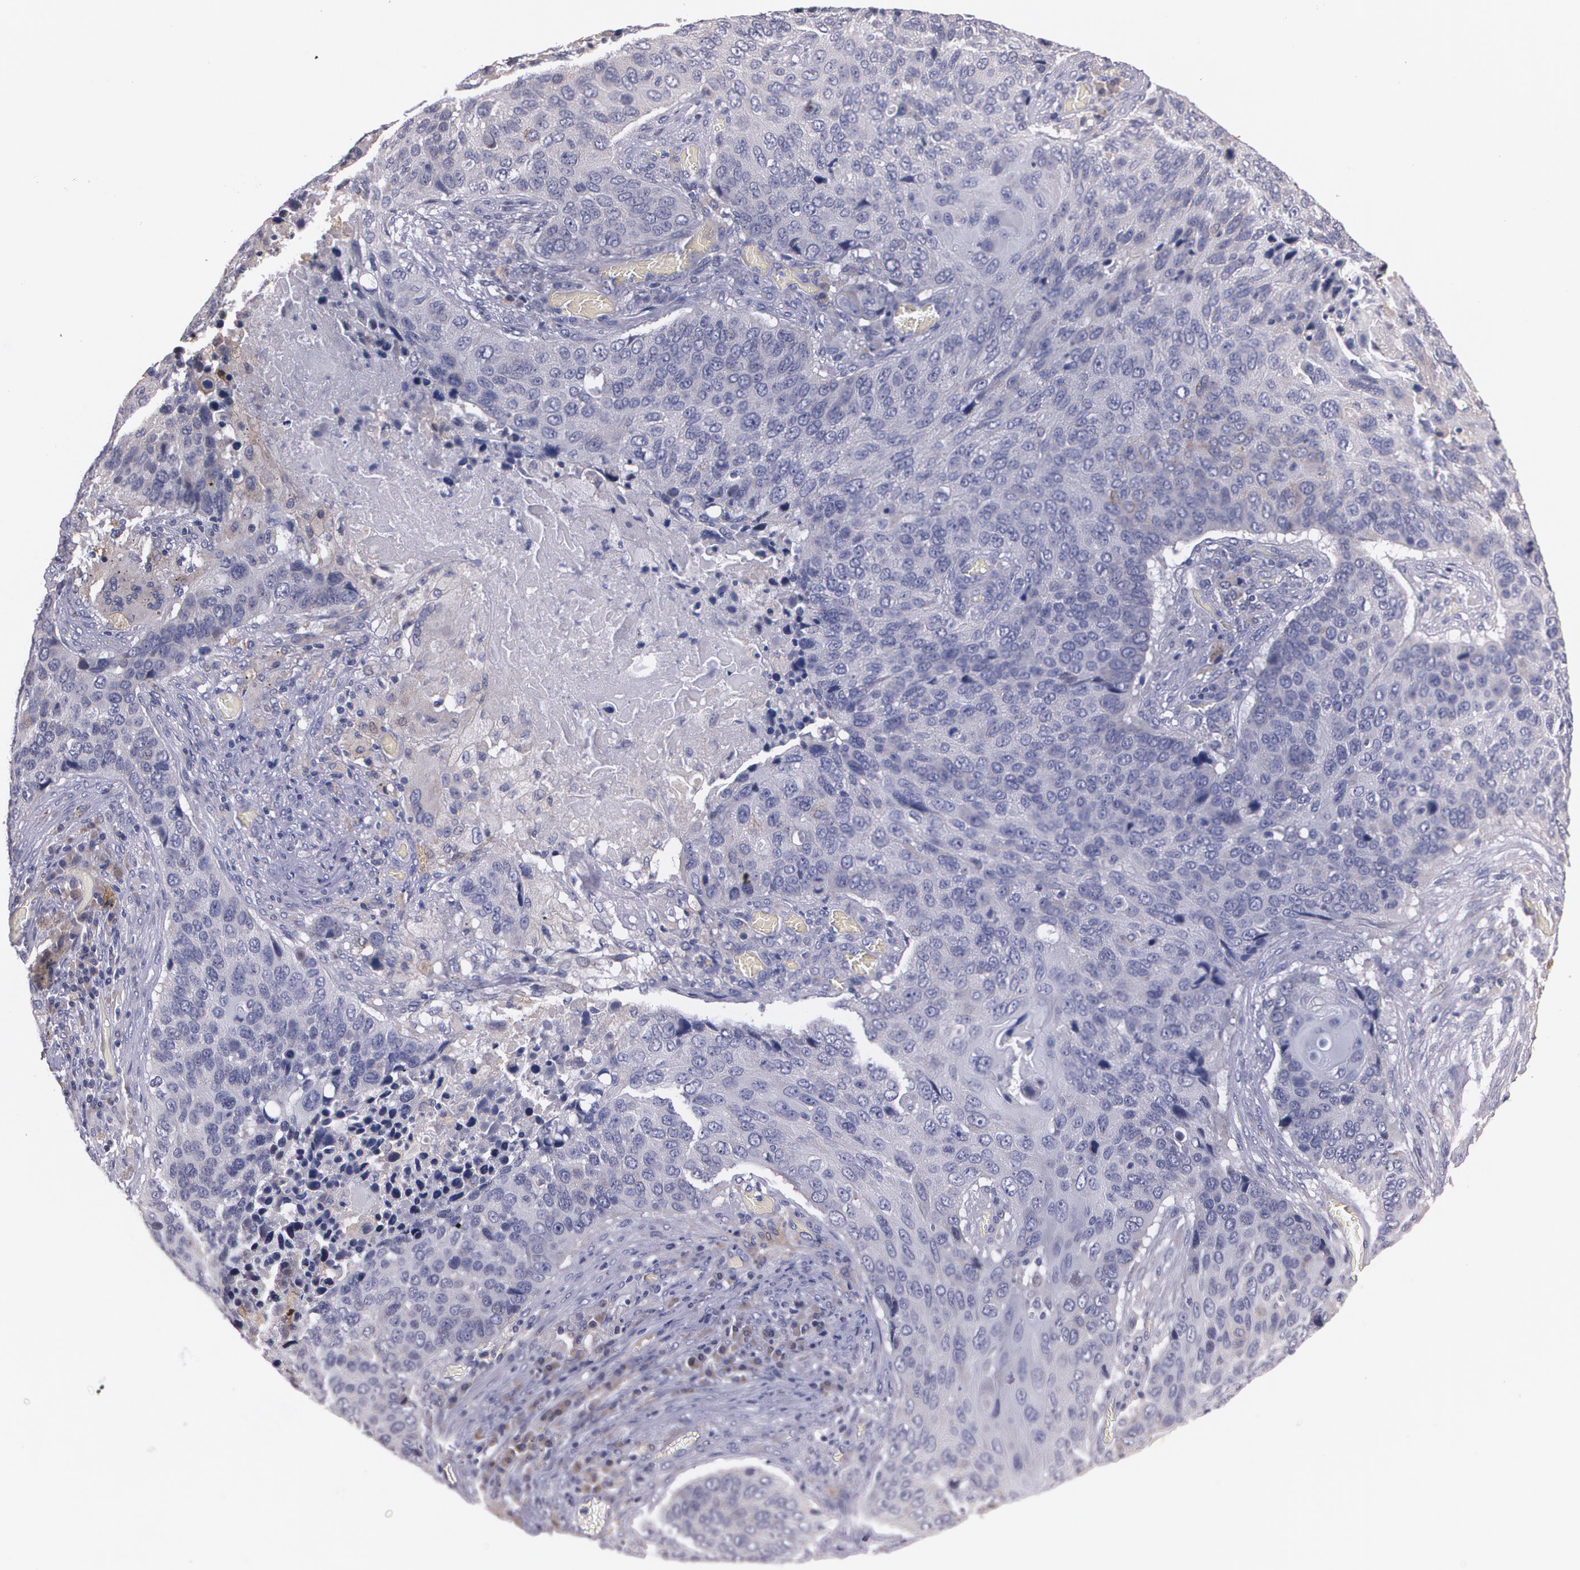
{"staining": {"intensity": "weak", "quantity": "<25%", "location": "cytoplasmic/membranous"}, "tissue": "lung cancer", "cell_type": "Tumor cells", "image_type": "cancer", "snomed": [{"axis": "morphology", "description": "Squamous cell carcinoma, NOS"}, {"axis": "topography", "description": "Lung"}], "caption": "The micrograph shows no significant expression in tumor cells of lung cancer (squamous cell carcinoma).", "gene": "AMBP", "patient": {"sex": "male", "age": 68}}